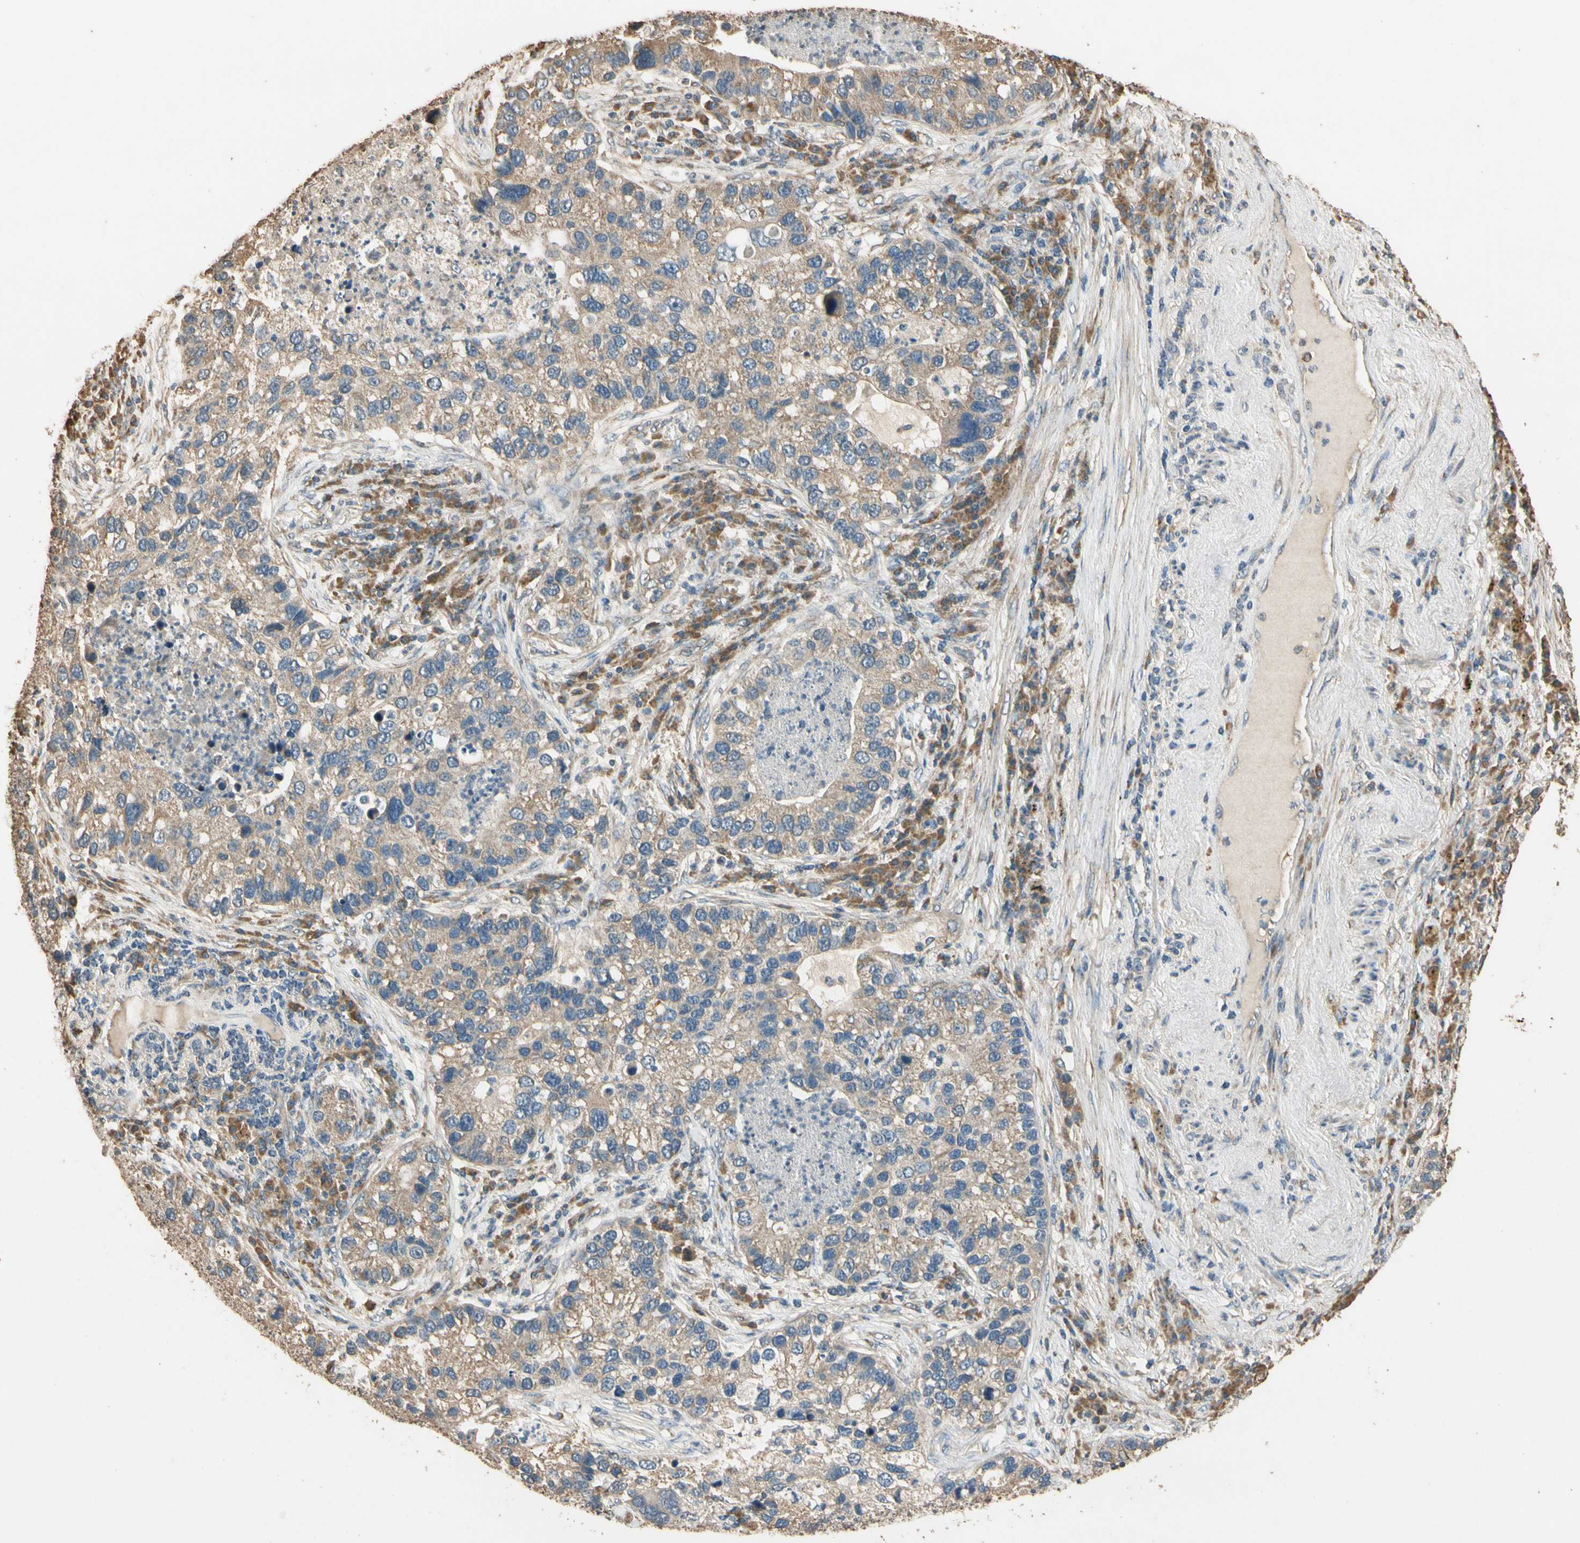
{"staining": {"intensity": "weak", "quantity": ">75%", "location": "cytoplasmic/membranous"}, "tissue": "lung cancer", "cell_type": "Tumor cells", "image_type": "cancer", "snomed": [{"axis": "morphology", "description": "Normal tissue, NOS"}, {"axis": "morphology", "description": "Adenocarcinoma, NOS"}, {"axis": "topography", "description": "Bronchus"}, {"axis": "topography", "description": "Lung"}], "caption": "A histopathology image showing weak cytoplasmic/membranous staining in about >75% of tumor cells in lung cancer, as visualized by brown immunohistochemical staining.", "gene": "STX18", "patient": {"sex": "male", "age": 54}}